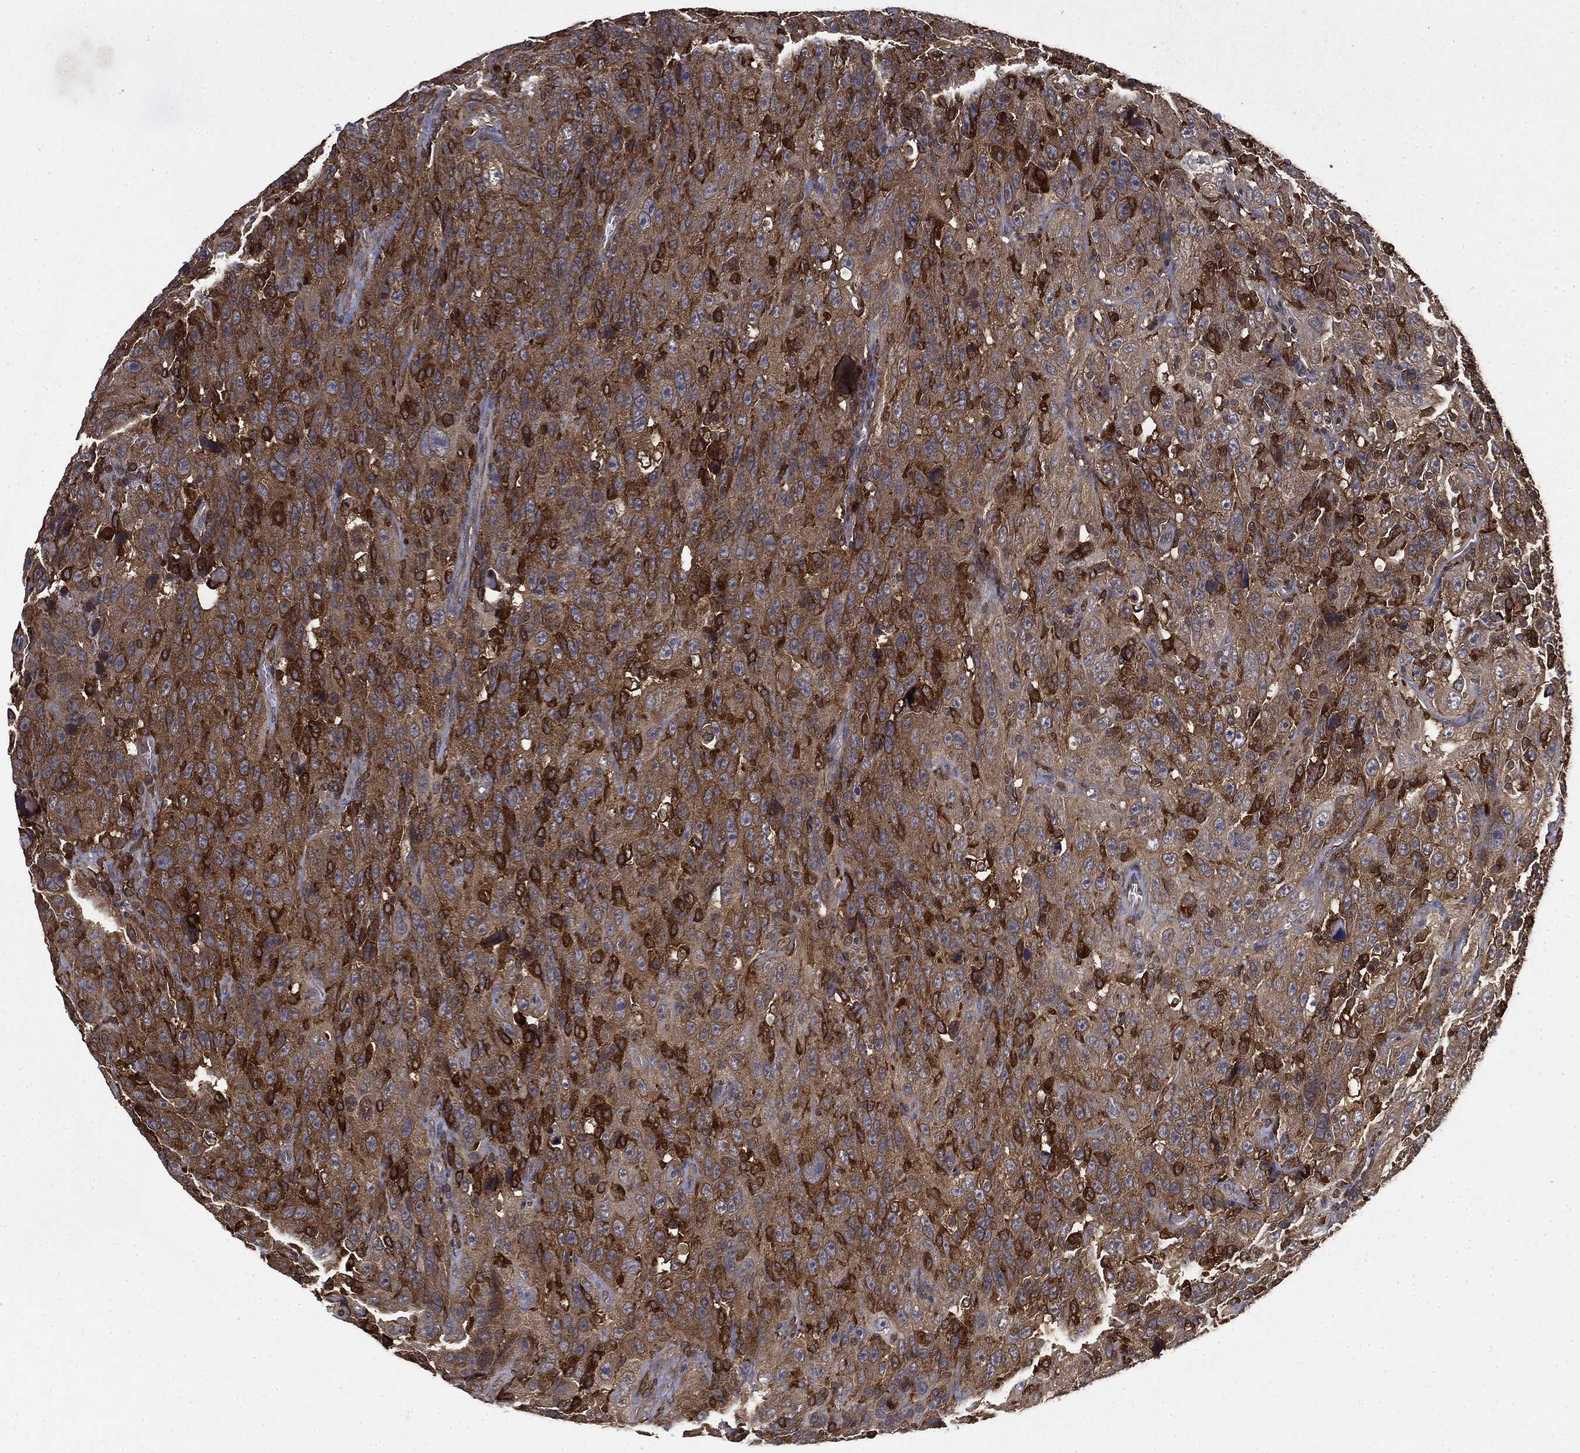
{"staining": {"intensity": "strong", "quantity": ">75%", "location": "cytoplasmic/membranous"}, "tissue": "urothelial cancer", "cell_type": "Tumor cells", "image_type": "cancer", "snomed": [{"axis": "morphology", "description": "Urothelial carcinoma, NOS"}, {"axis": "morphology", "description": "Urothelial carcinoma, High grade"}, {"axis": "topography", "description": "Urinary bladder"}], "caption": "Tumor cells reveal high levels of strong cytoplasmic/membranous positivity in approximately >75% of cells in urothelial cancer.", "gene": "SNX5", "patient": {"sex": "female", "age": 73}}